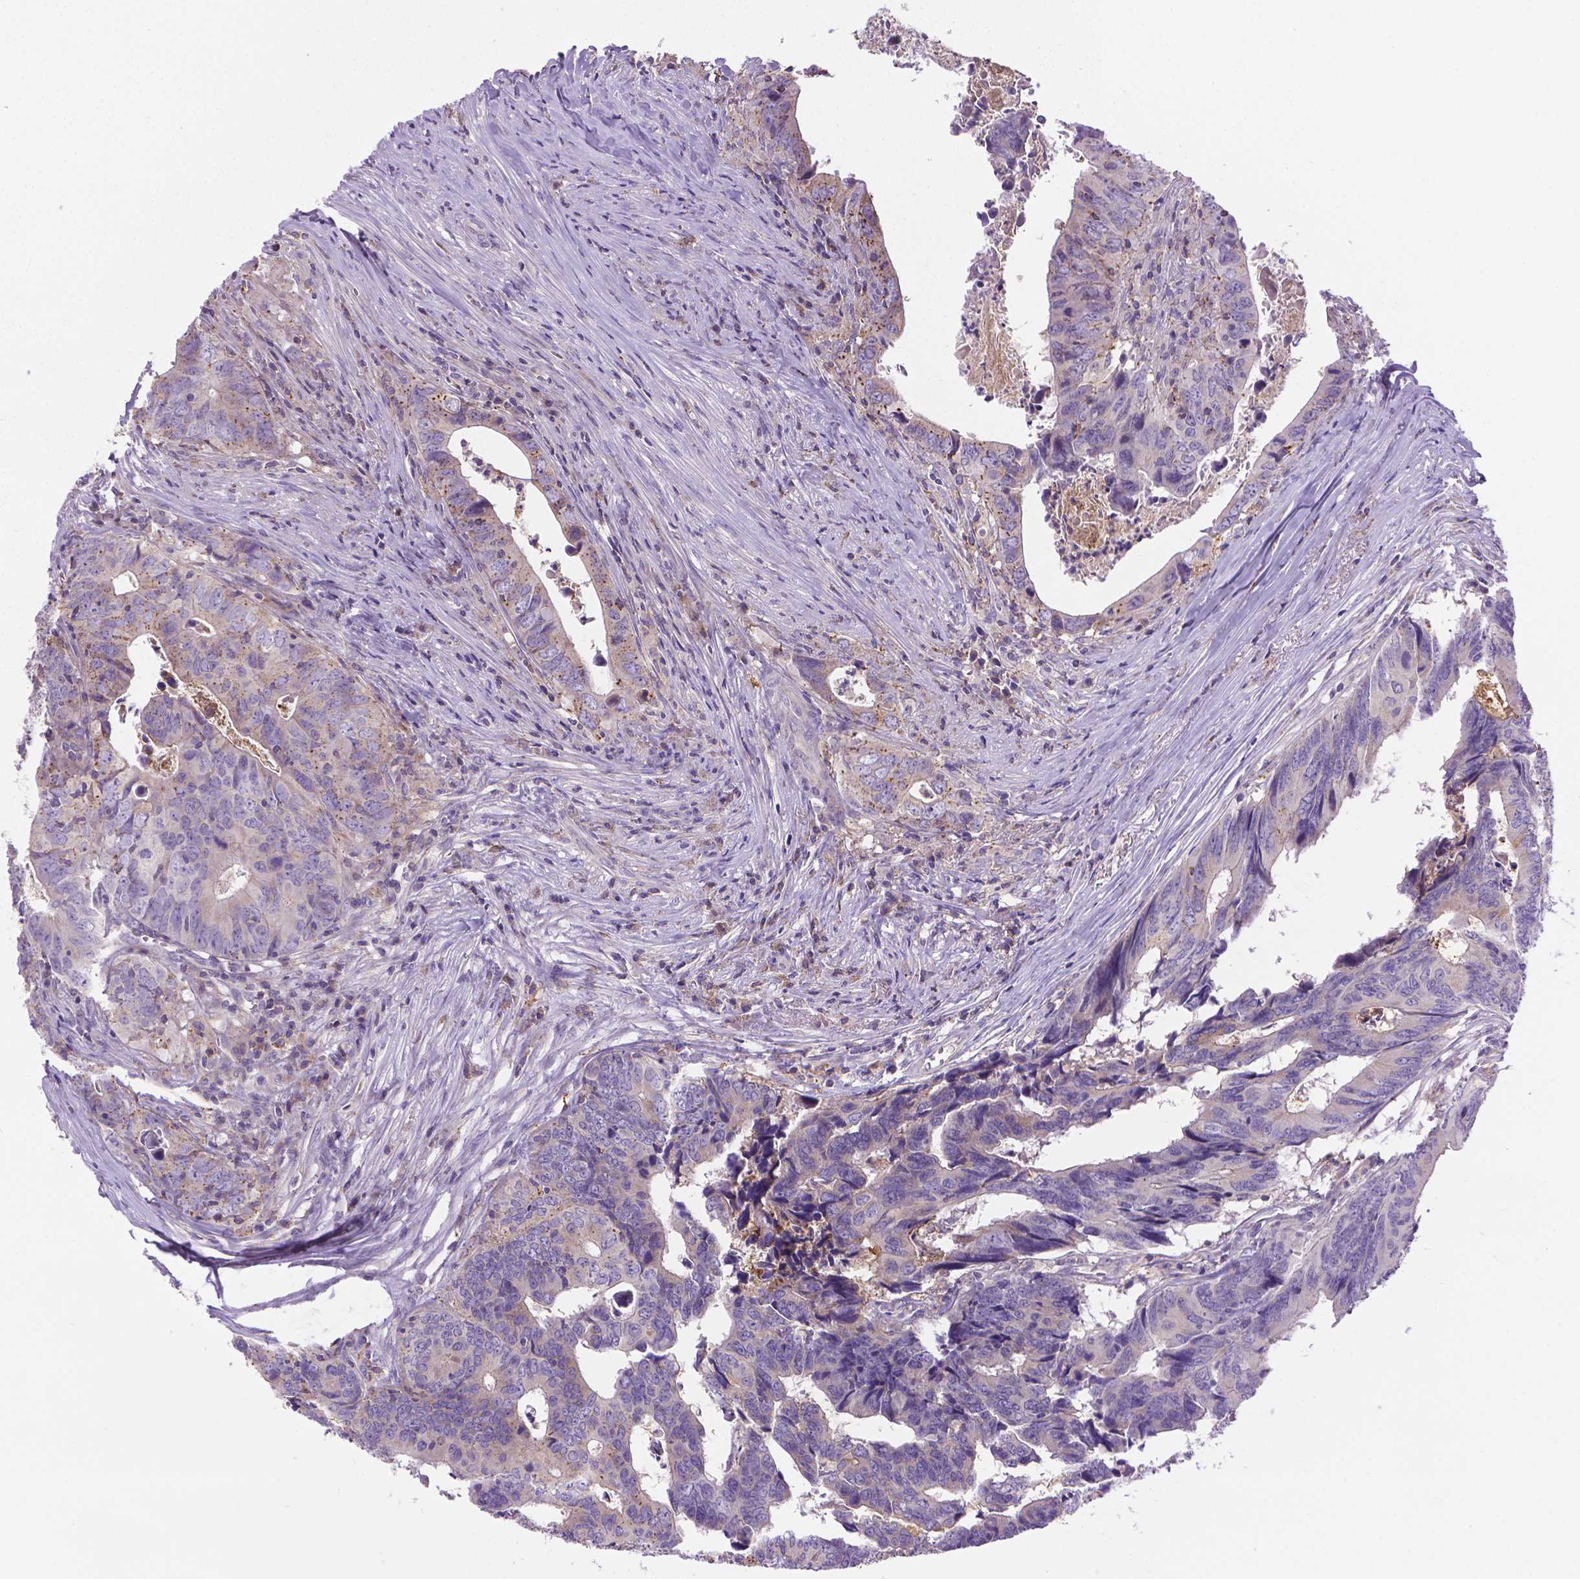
{"staining": {"intensity": "moderate", "quantity": "<25%", "location": "cytoplasmic/membranous"}, "tissue": "colorectal cancer", "cell_type": "Tumor cells", "image_type": "cancer", "snomed": [{"axis": "morphology", "description": "Adenocarcinoma, NOS"}, {"axis": "topography", "description": "Colon"}], "caption": "Immunohistochemistry of human colorectal cancer displays low levels of moderate cytoplasmic/membranous expression in about <25% of tumor cells.", "gene": "SLC51B", "patient": {"sex": "female", "age": 82}}